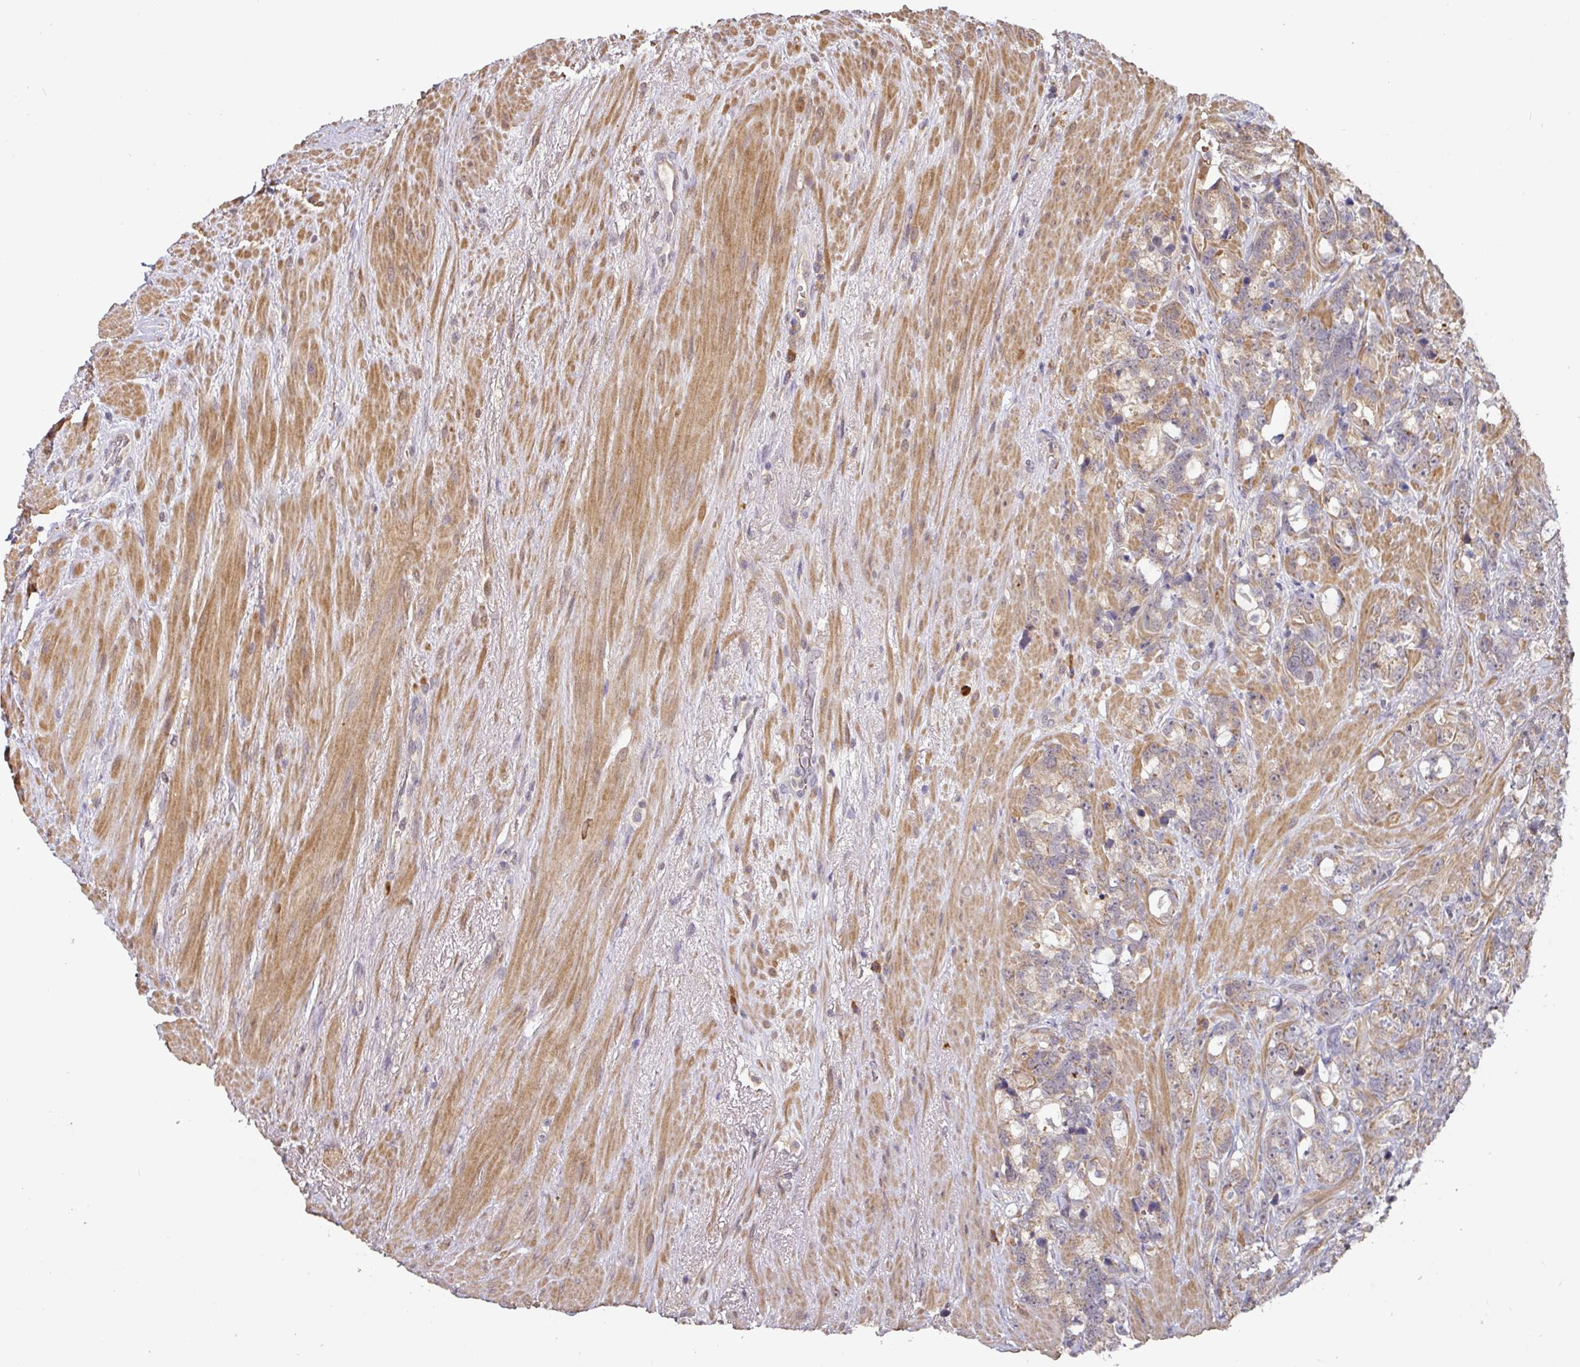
{"staining": {"intensity": "weak", "quantity": "25%-75%", "location": "cytoplasmic/membranous"}, "tissue": "prostate cancer", "cell_type": "Tumor cells", "image_type": "cancer", "snomed": [{"axis": "morphology", "description": "Adenocarcinoma, High grade"}, {"axis": "topography", "description": "Prostate"}], "caption": "Adenocarcinoma (high-grade) (prostate) stained with immunohistochemistry reveals weak cytoplasmic/membranous staining in approximately 25%-75% of tumor cells.", "gene": "ACVR2B", "patient": {"sex": "male", "age": 74}}